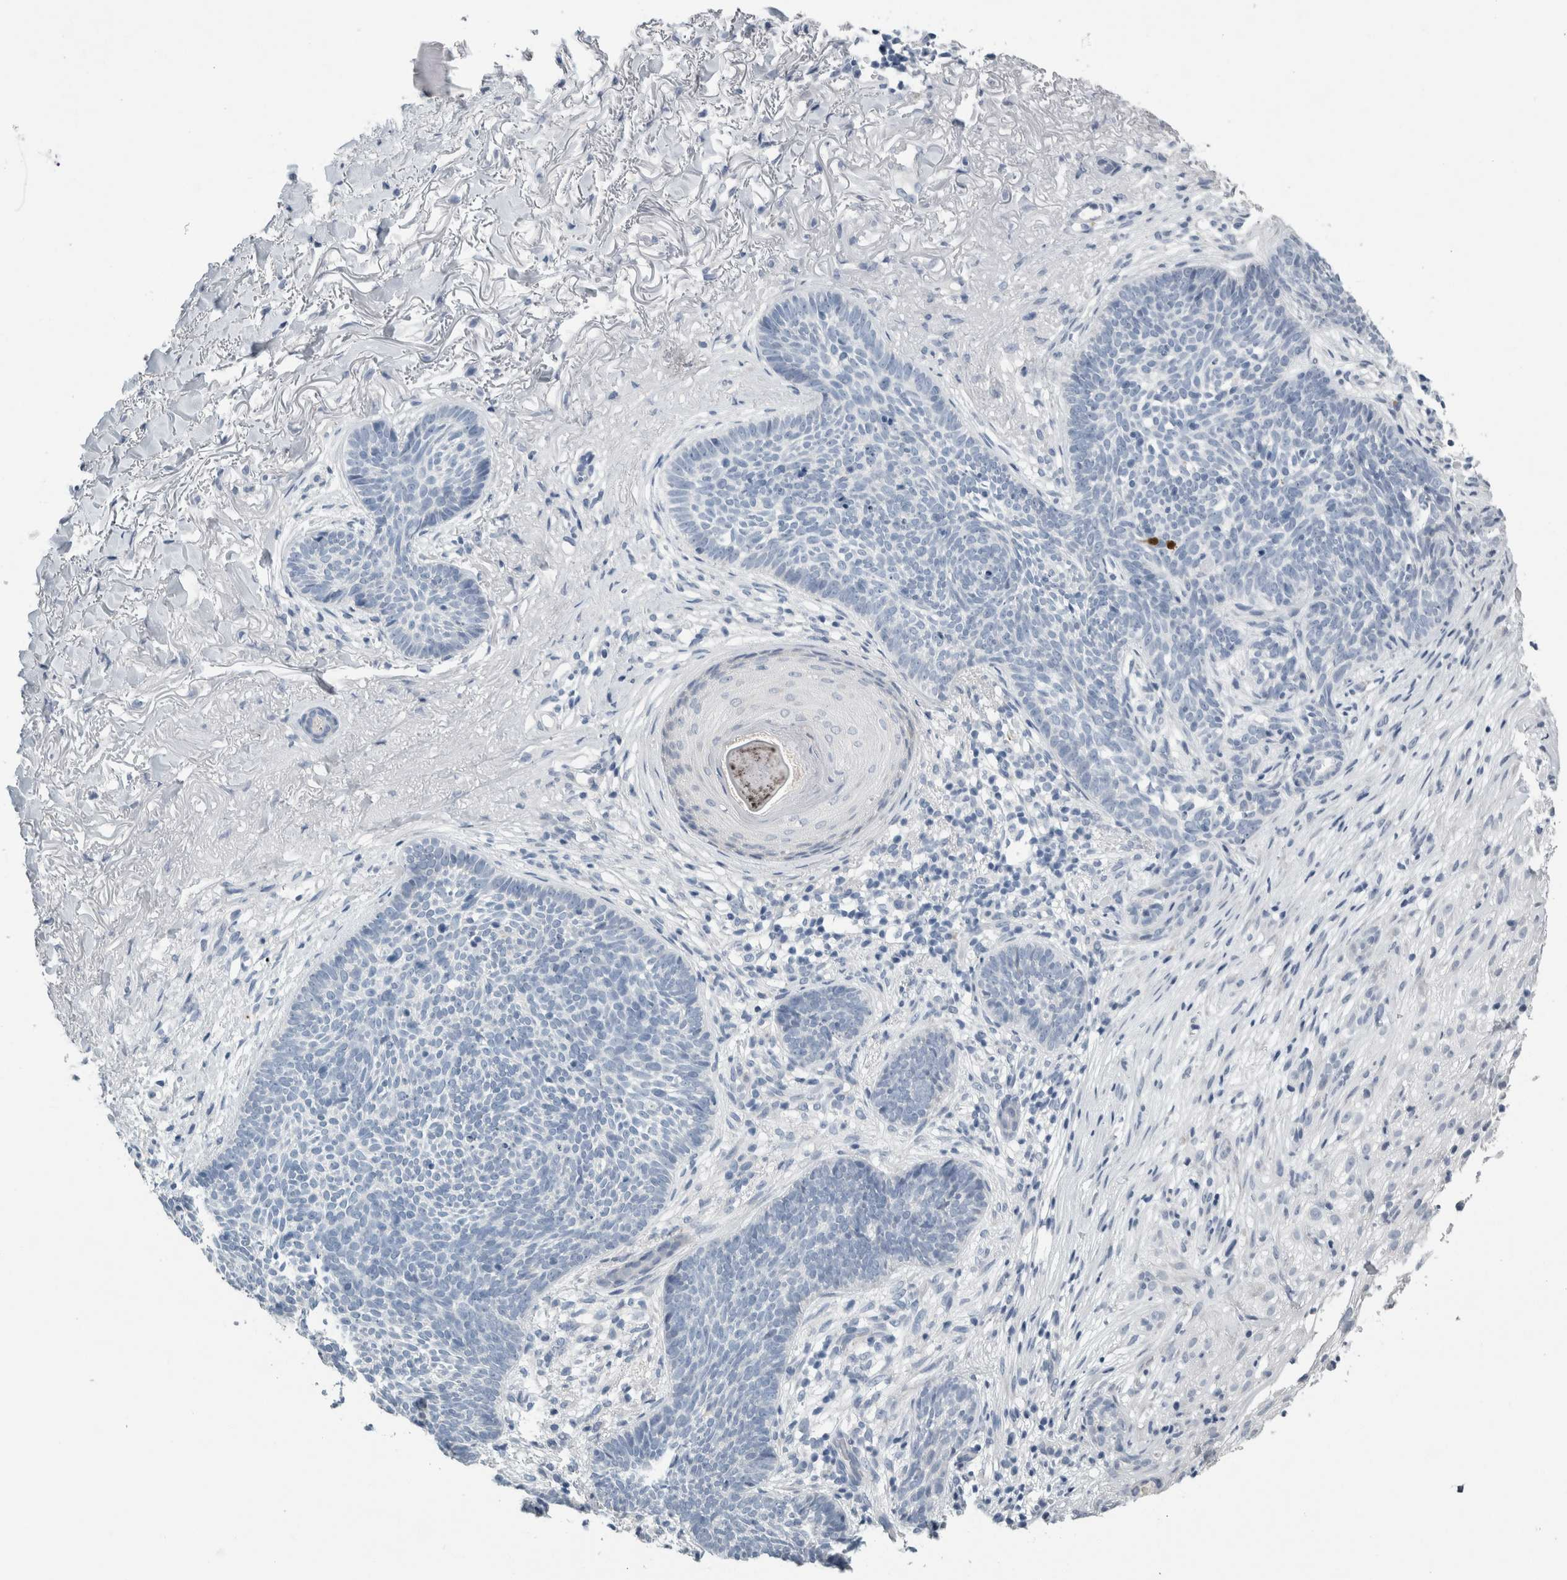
{"staining": {"intensity": "negative", "quantity": "none", "location": "none"}, "tissue": "skin cancer", "cell_type": "Tumor cells", "image_type": "cancer", "snomed": [{"axis": "morphology", "description": "Basal cell carcinoma"}, {"axis": "topography", "description": "Skin"}], "caption": "Tumor cells show no significant protein expression in skin cancer. (DAB (3,3'-diaminobenzidine) IHC with hematoxylin counter stain).", "gene": "NEFM", "patient": {"sex": "female", "age": 70}}